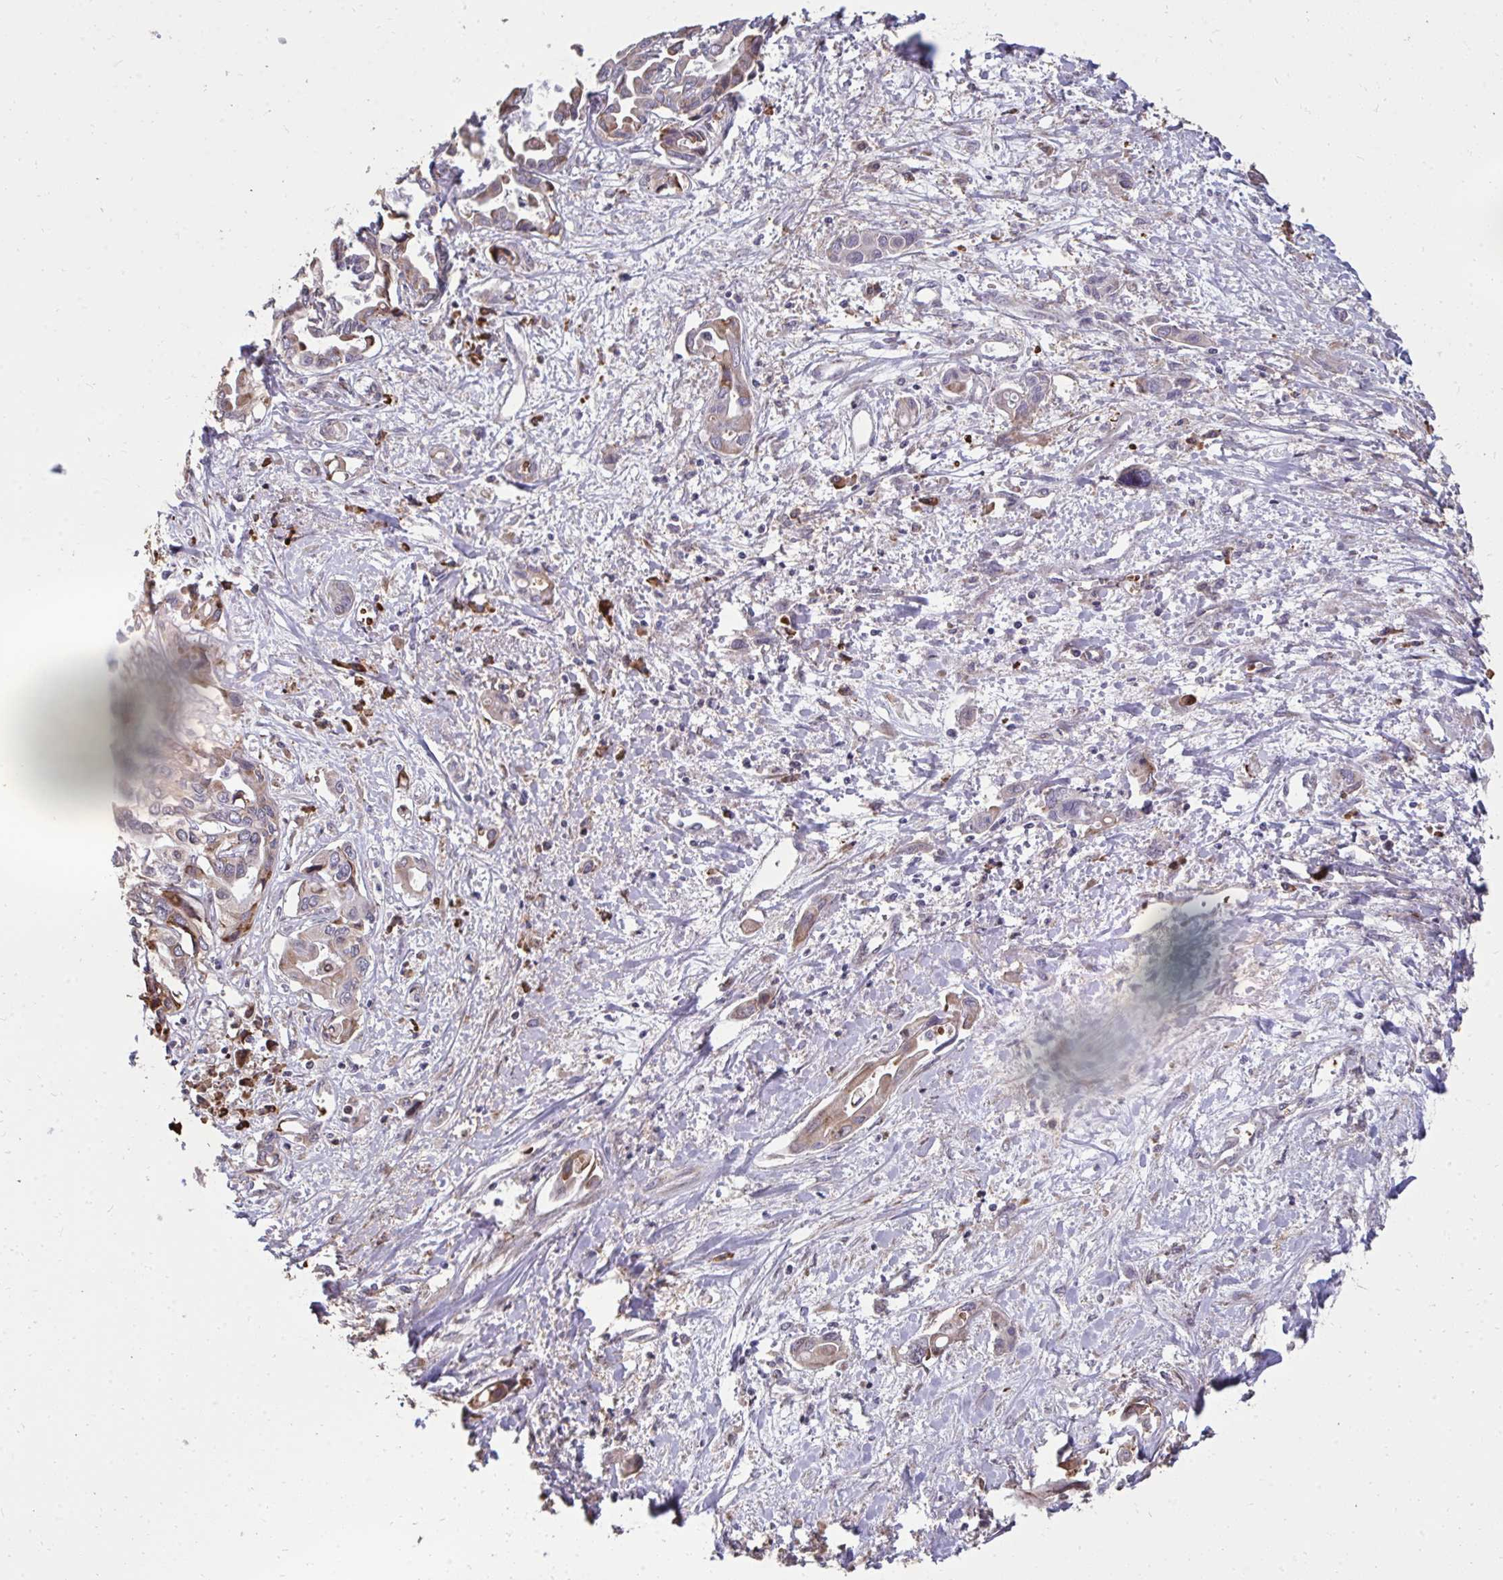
{"staining": {"intensity": "weak", "quantity": ">75%", "location": "cytoplasmic/membranous"}, "tissue": "liver cancer", "cell_type": "Tumor cells", "image_type": "cancer", "snomed": [{"axis": "morphology", "description": "Cholangiocarcinoma"}, {"axis": "topography", "description": "Liver"}], "caption": "Immunohistochemistry (IHC) of human cholangiocarcinoma (liver) displays low levels of weak cytoplasmic/membranous staining in approximately >75% of tumor cells. The staining was performed using DAB, with brown indicating positive protein expression. Nuclei are stained blue with hematoxylin.", "gene": "FIBCD1", "patient": {"sex": "female", "age": 64}}